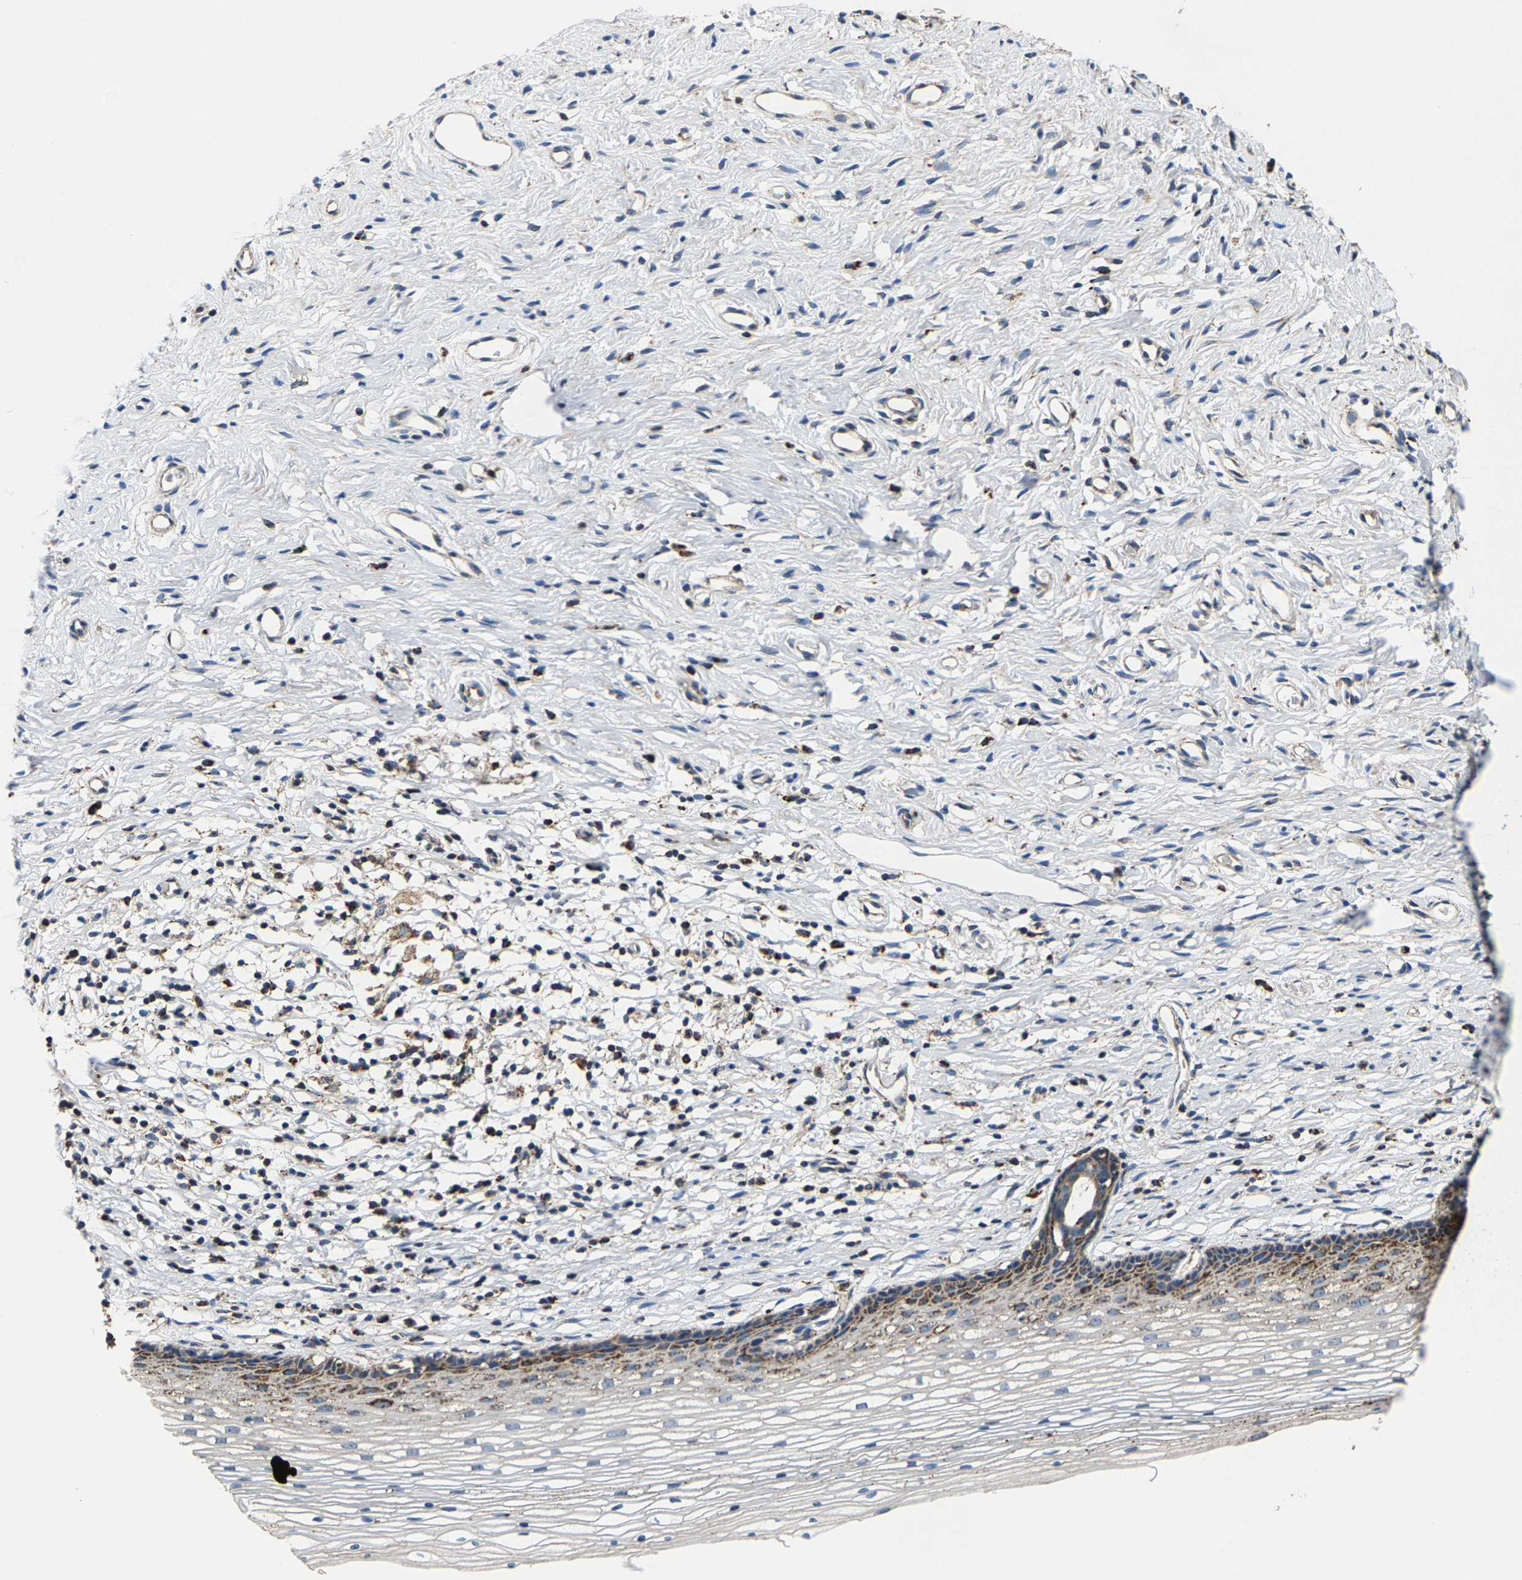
{"staining": {"intensity": "moderate", "quantity": ">75%", "location": "cytoplasmic/membranous"}, "tissue": "cervix", "cell_type": "Glandular cells", "image_type": "normal", "snomed": [{"axis": "morphology", "description": "Normal tissue, NOS"}, {"axis": "topography", "description": "Cervix"}], "caption": "This image displays normal cervix stained with IHC to label a protein in brown. The cytoplasmic/membranous of glandular cells show moderate positivity for the protein. Nuclei are counter-stained blue.", "gene": "SHMT2", "patient": {"sex": "female", "age": 77}}